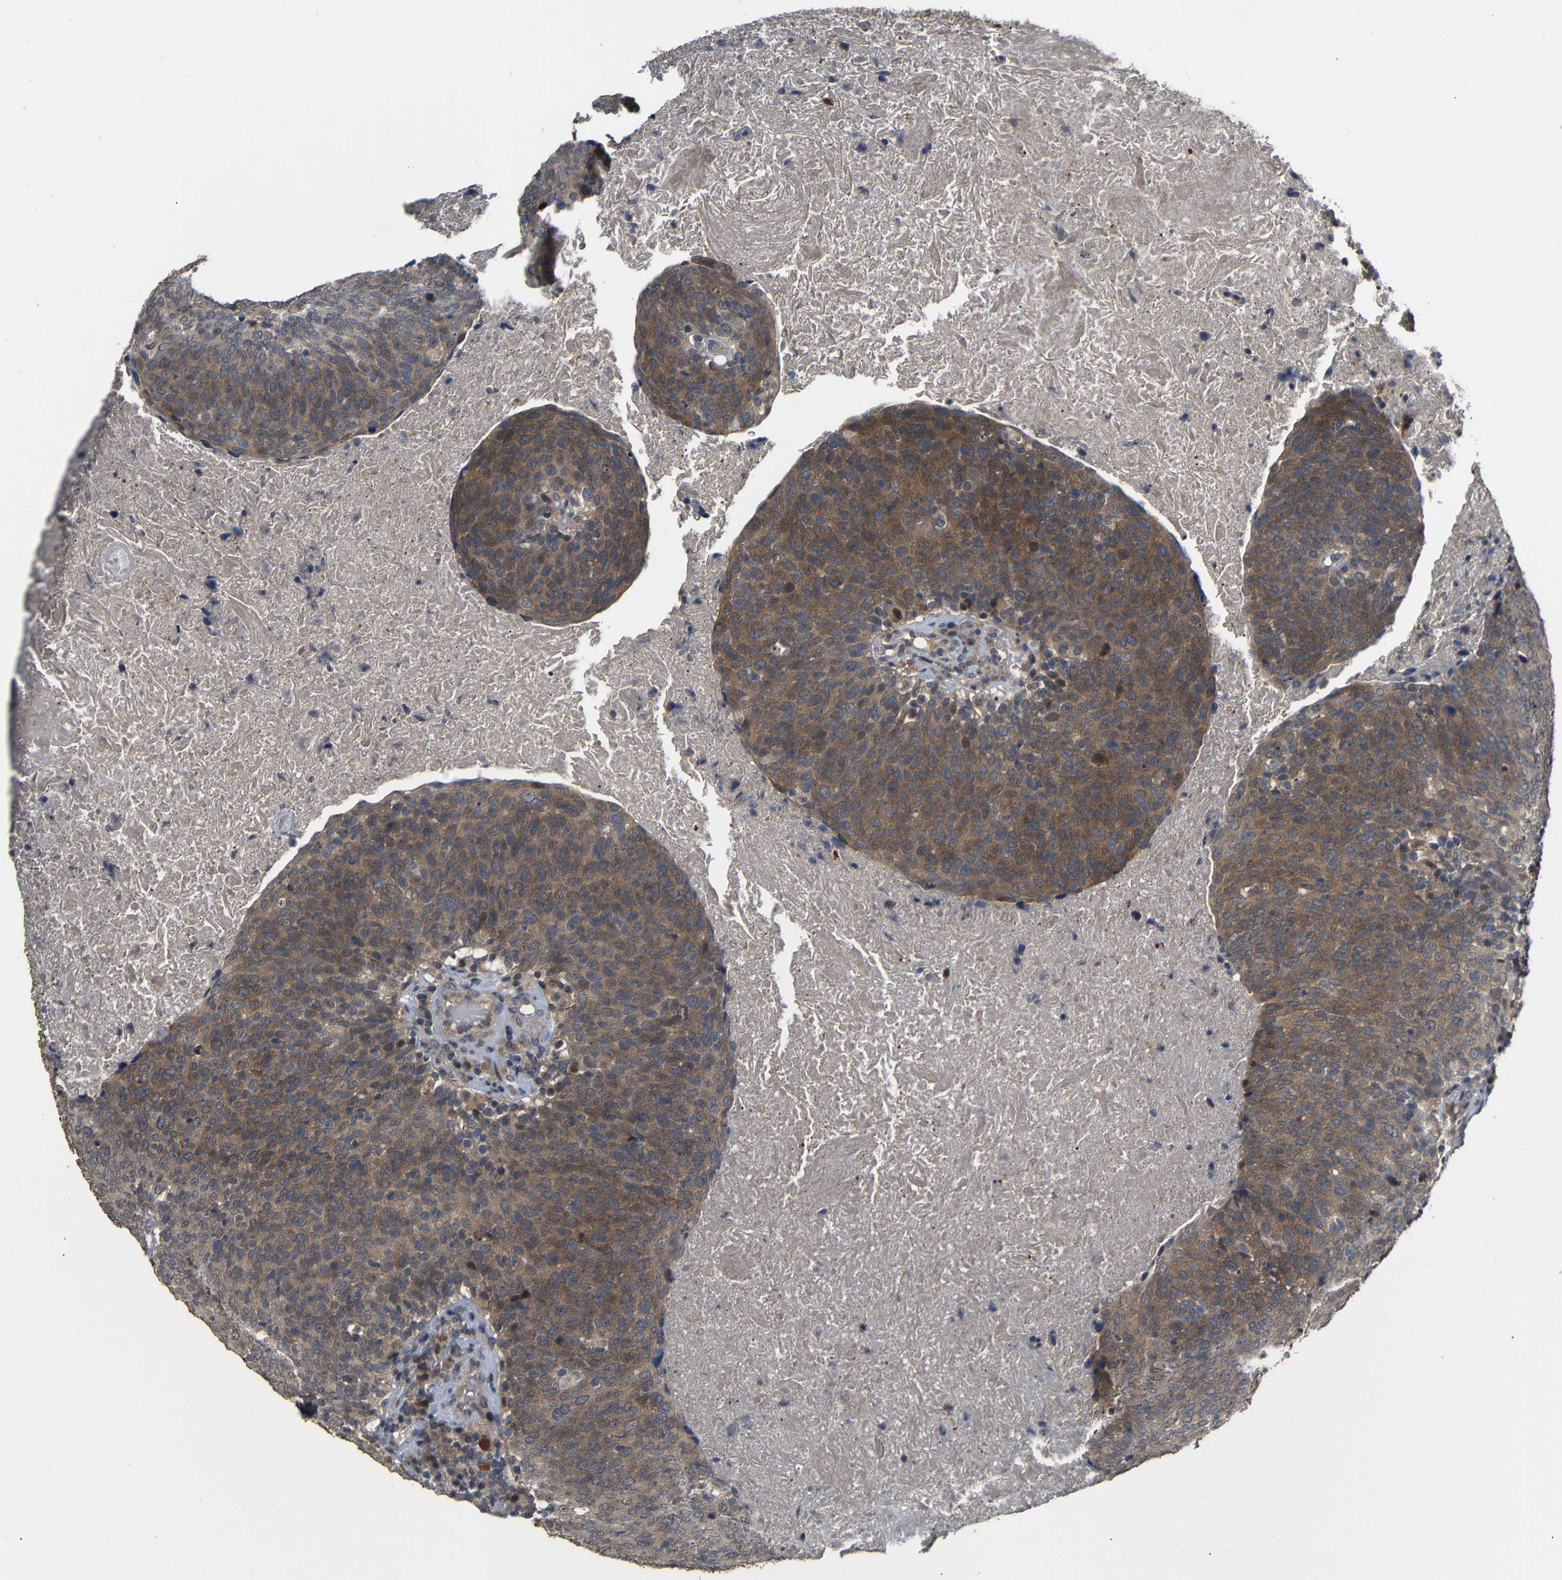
{"staining": {"intensity": "moderate", "quantity": ">75%", "location": "cytoplasmic/membranous"}, "tissue": "head and neck cancer", "cell_type": "Tumor cells", "image_type": "cancer", "snomed": [{"axis": "morphology", "description": "Squamous cell carcinoma, NOS"}, {"axis": "morphology", "description": "Squamous cell carcinoma, metastatic, NOS"}, {"axis": "topography", "description": "Lymph node"}, {"axis": "topography", "description": "Head-Neck"}], "caption": "The immunohistochemical stain shows moderate cytoplasmic/membranous staining in tumor cells of head and neck cancer (squamous cell carcinoma) tissue.", "gene": "ATG12", "patient": {"sex": "male", "age": 62}}